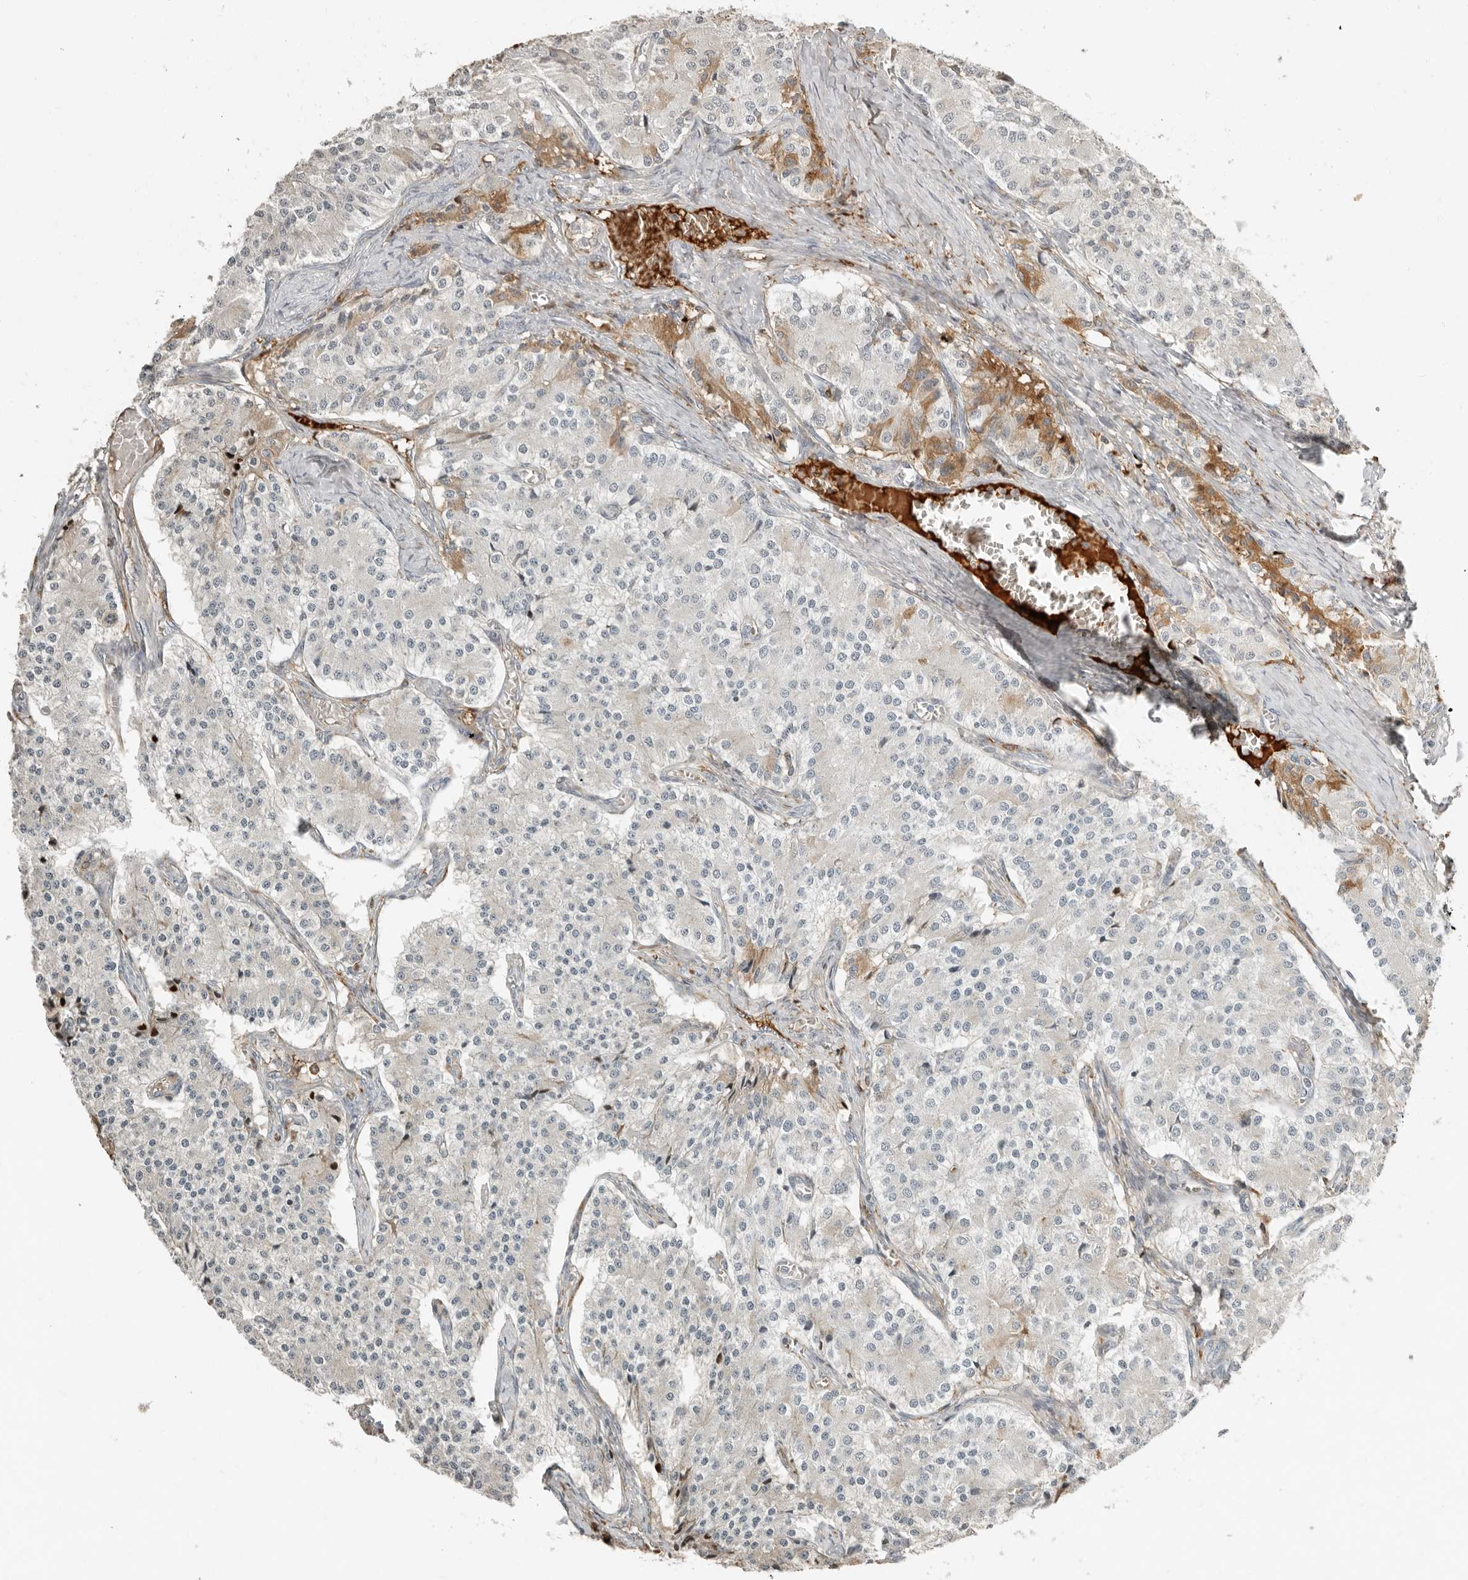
{"staining": {"intensity": "moderate", "quantity": "<25%", "location": "cytoplasmic/membranous"}, "tissue": "carcinoid", "cell_type": "Tumor cells", "image_type": "cancer", "snomed": [{"axis": "morphology", "description": "Carcinoid, malignant, NOS"}, {"axis": "topography", "description": "Colon"}], "caption": "Protein expression by immunohistochemistry reveals moderate cytoplasmic/membranous staining in approximately <25% of tumor cells in malignant carcinoid.", "gene": "KLHL38", "patient": {"sex": "female", "age": 52}}